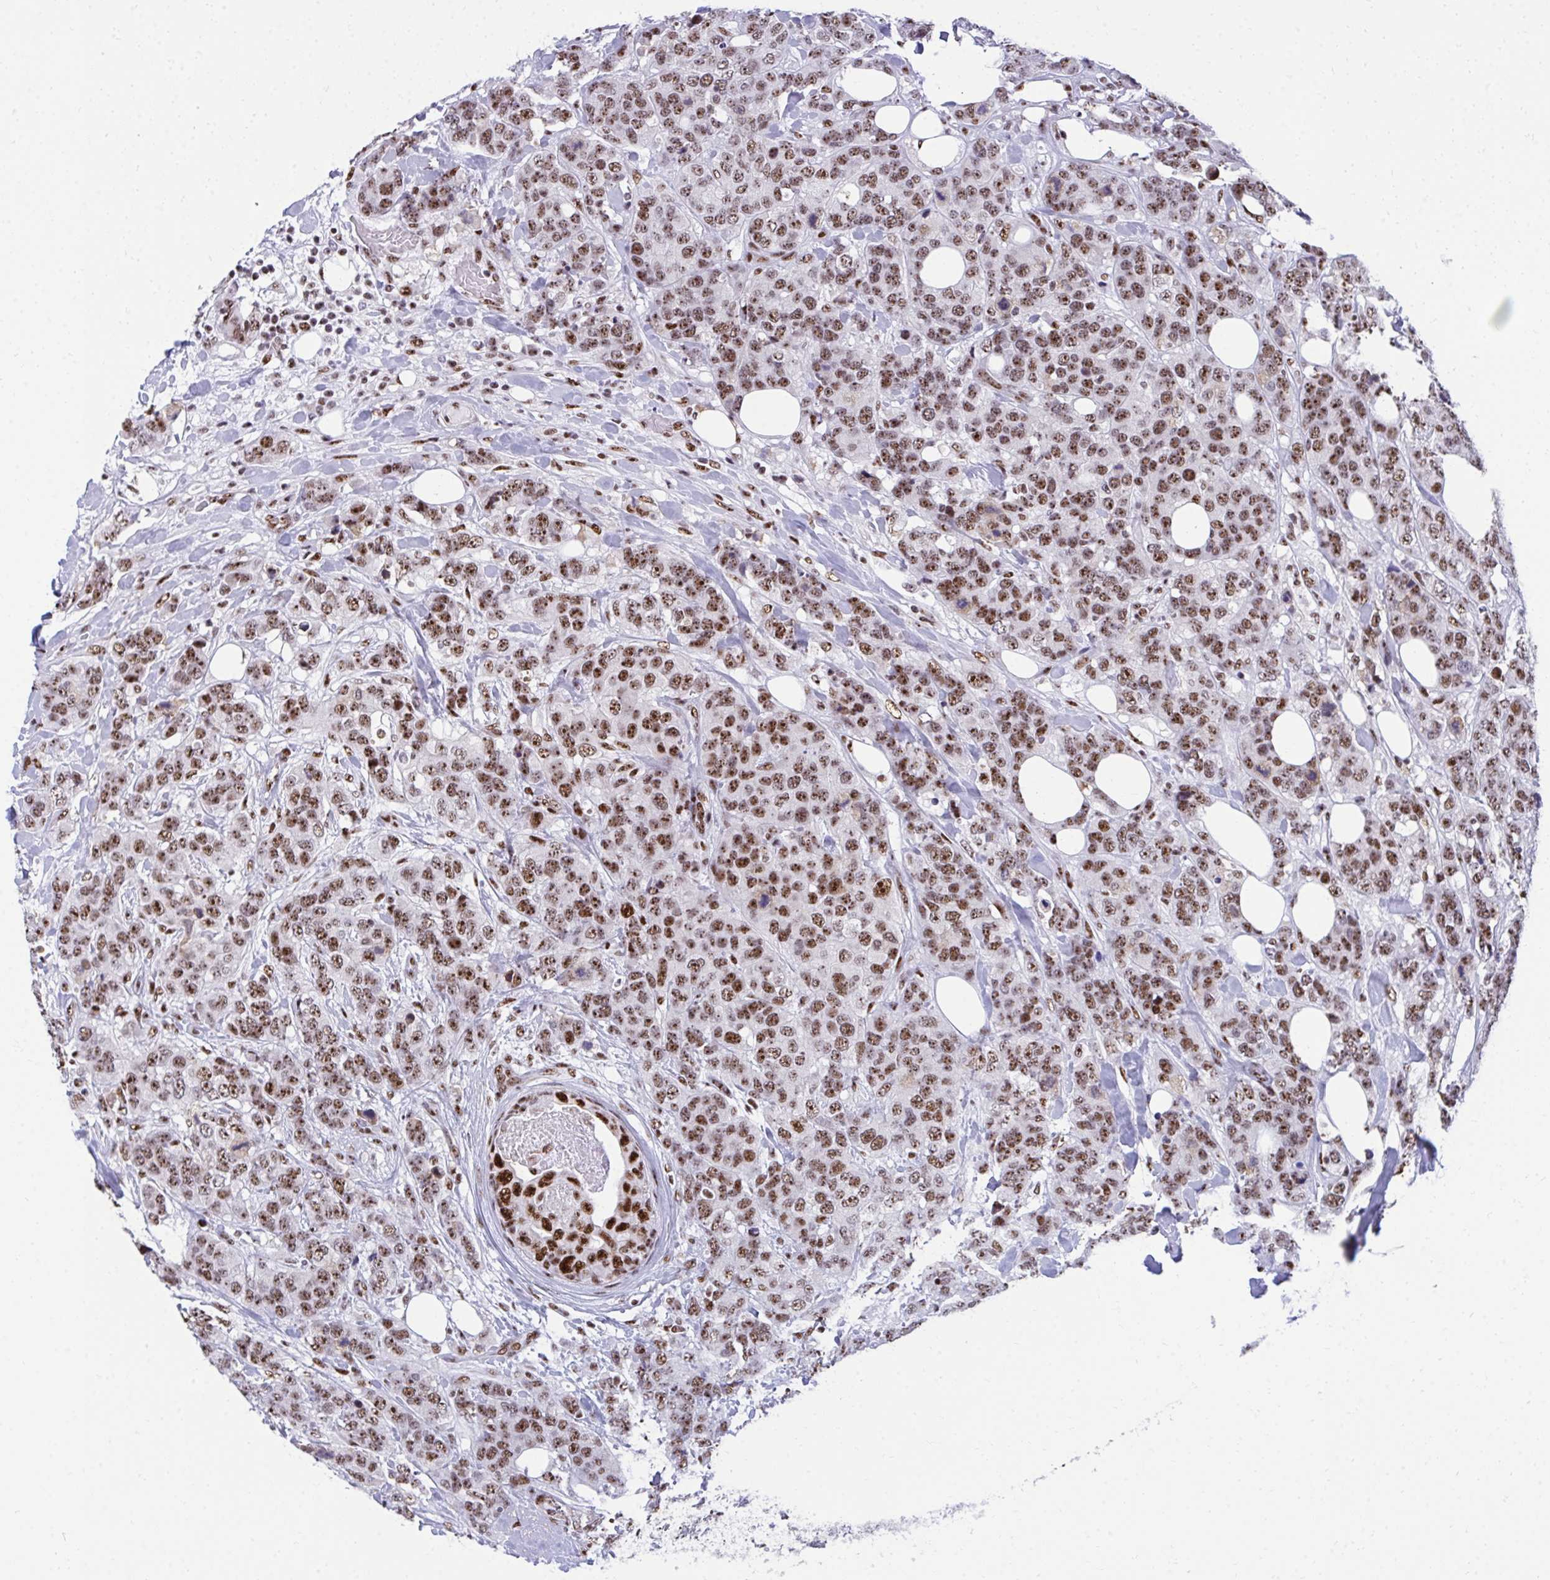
{"staining": {"intensity": "moderate", "quantity": ">75%", "location": "nuclear"}, "tissue": "breast cancer", "cell_type": "Tumor cells", "image_type": "cancer", "snomed": [{"axis": "morphology", "description": "Lobular carcinoma"}, {"axis": "topography", "description": "Breast"}], "caption": "Moderate nuclear expression is present in about >75% of tumor cells in breast cancer.", "gene": "PELP1", "patient": {"sex": "female", "age": 59}}